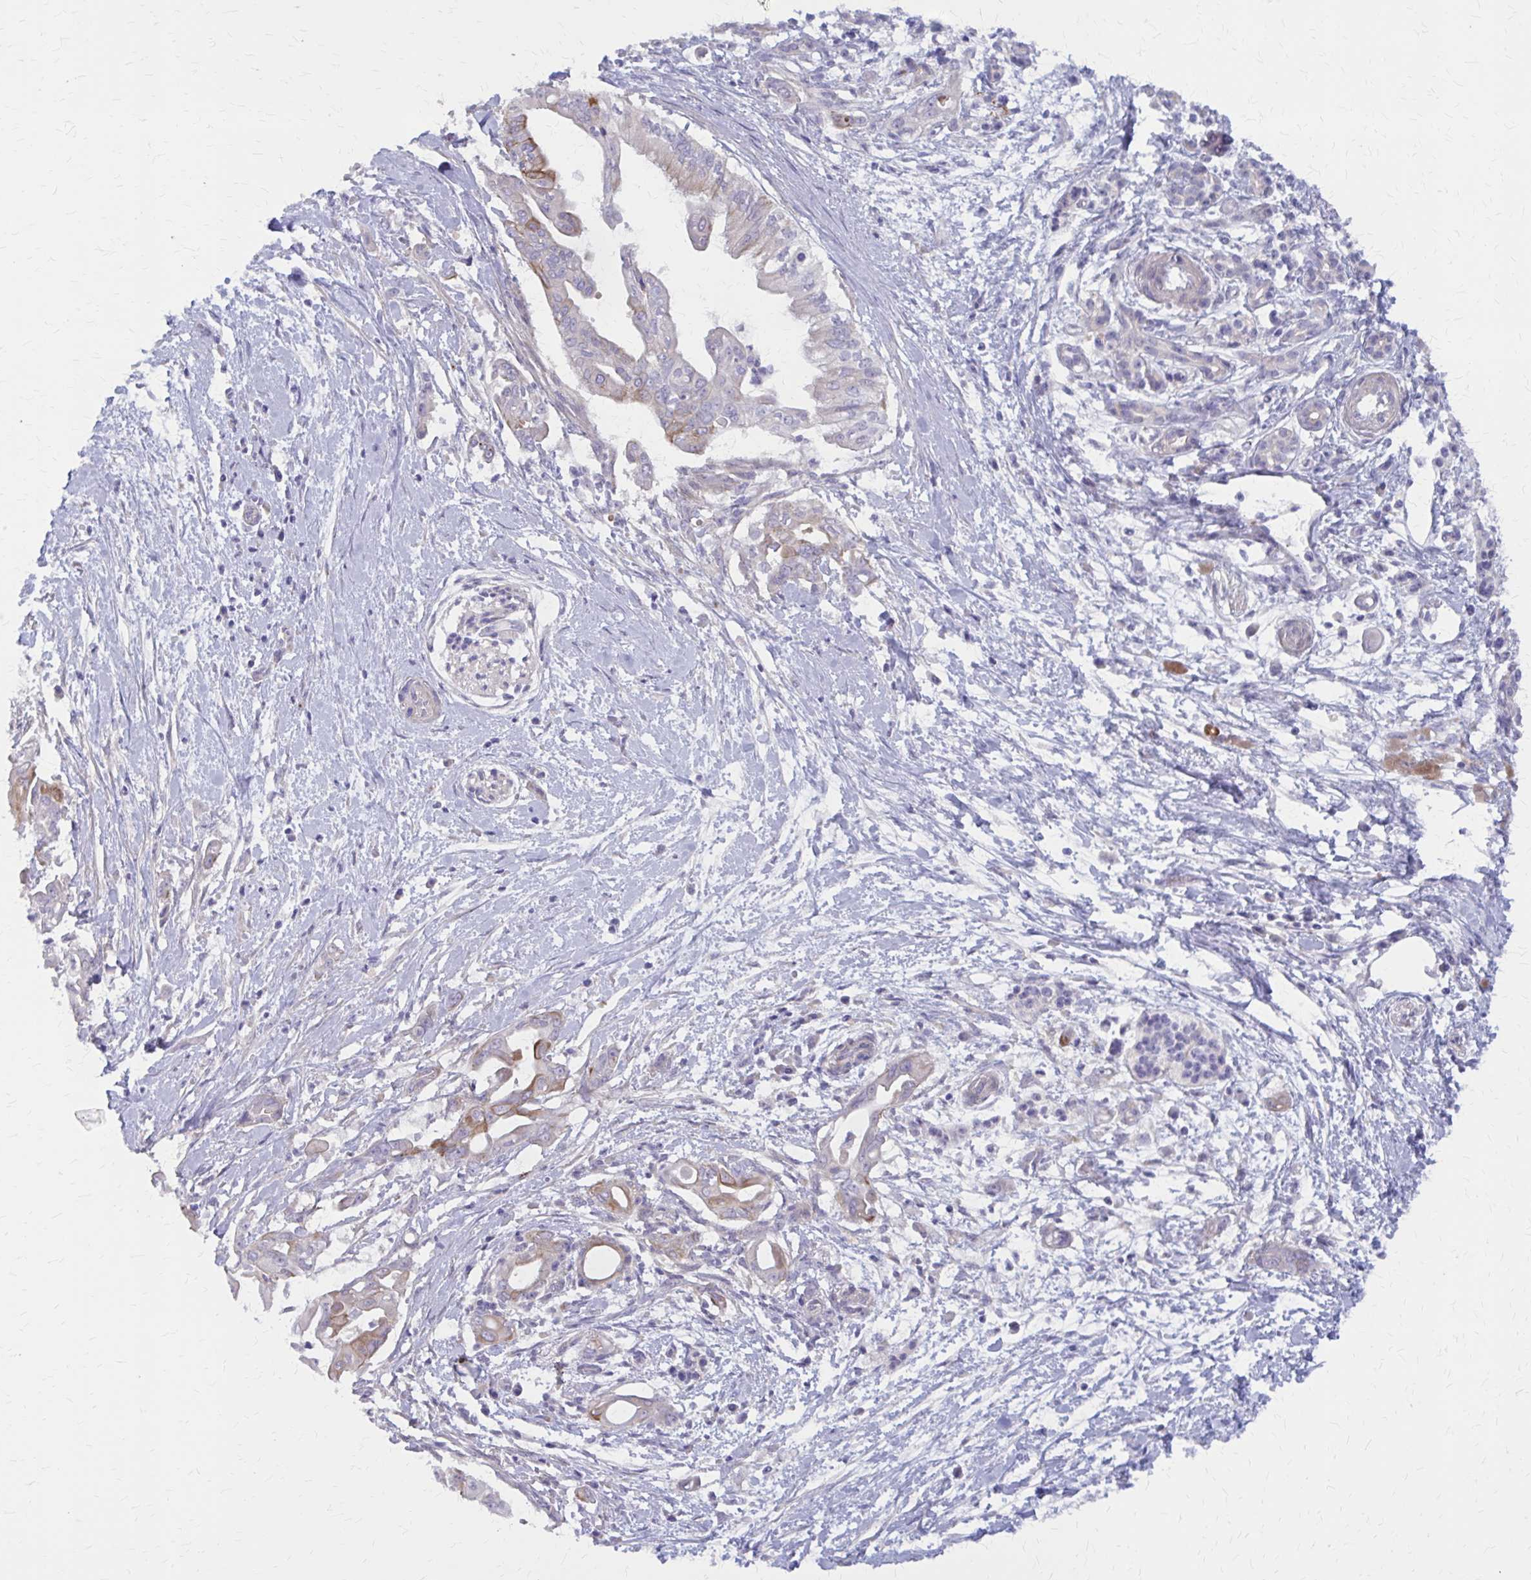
{"staining": {"intensity": "moderate", "quantity": "<25%", "location": "cytoplasmic/membranous"}, "tissue": "pancreatic cancer", "cell_type": "Tumor cells", "image_type": "cancer", "snomed": [{"axis": "morphology", "description": "Adenocarcinoma, NOS"}, {"axis": "topography", "description": "Pancreas"}], "caption": "DAB immunohistochemical staining of pancreatic cancer shows moderate cytoplasmic/membranous protein expression in about <25% of tumor cells. (DAB (3,3'-diaminobenzidine) IHC, brown staining for protein, blue staining for nuclei).", "gene": "GLYATL2", "patient": {"sex": "male", "age": 71}}